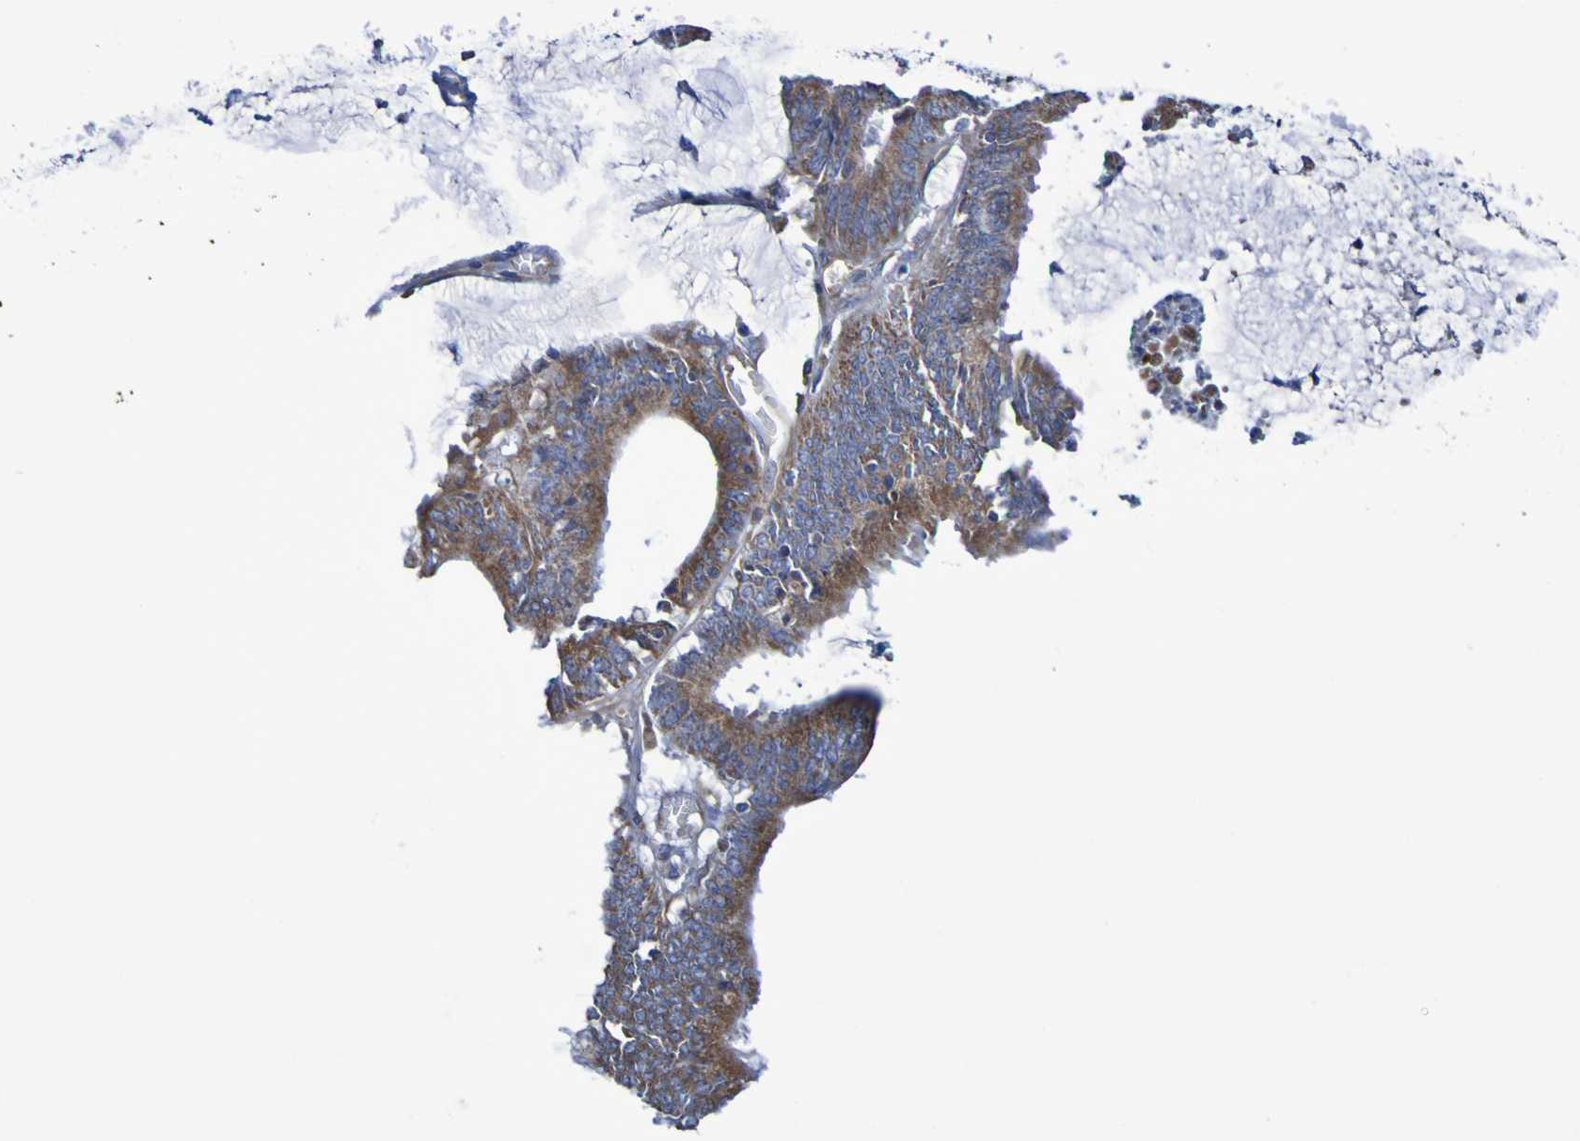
{"staining": {"intensity": "moderate", "quantity": ">75%", "location": "cytoplasmic/membranous"}, "tissue": "colorectal cancer", "cell_type": "Tumor cells", "image_type": "cancer", "snomed": [{"axis": "morphology", "description": "Adenocarcinoma, NOS"}, {"axis": "topography", "description": "Rectum"}], "caption": "Colorectal cancer (adenocarcinoma) tissue reveals moderate cytoplasmic/membranous expression in approximately >75% of tumor cells, visualized by immunohistochemistry.", "gene": "CNTN2", "patient": {"sex": "female", "age": 66}}